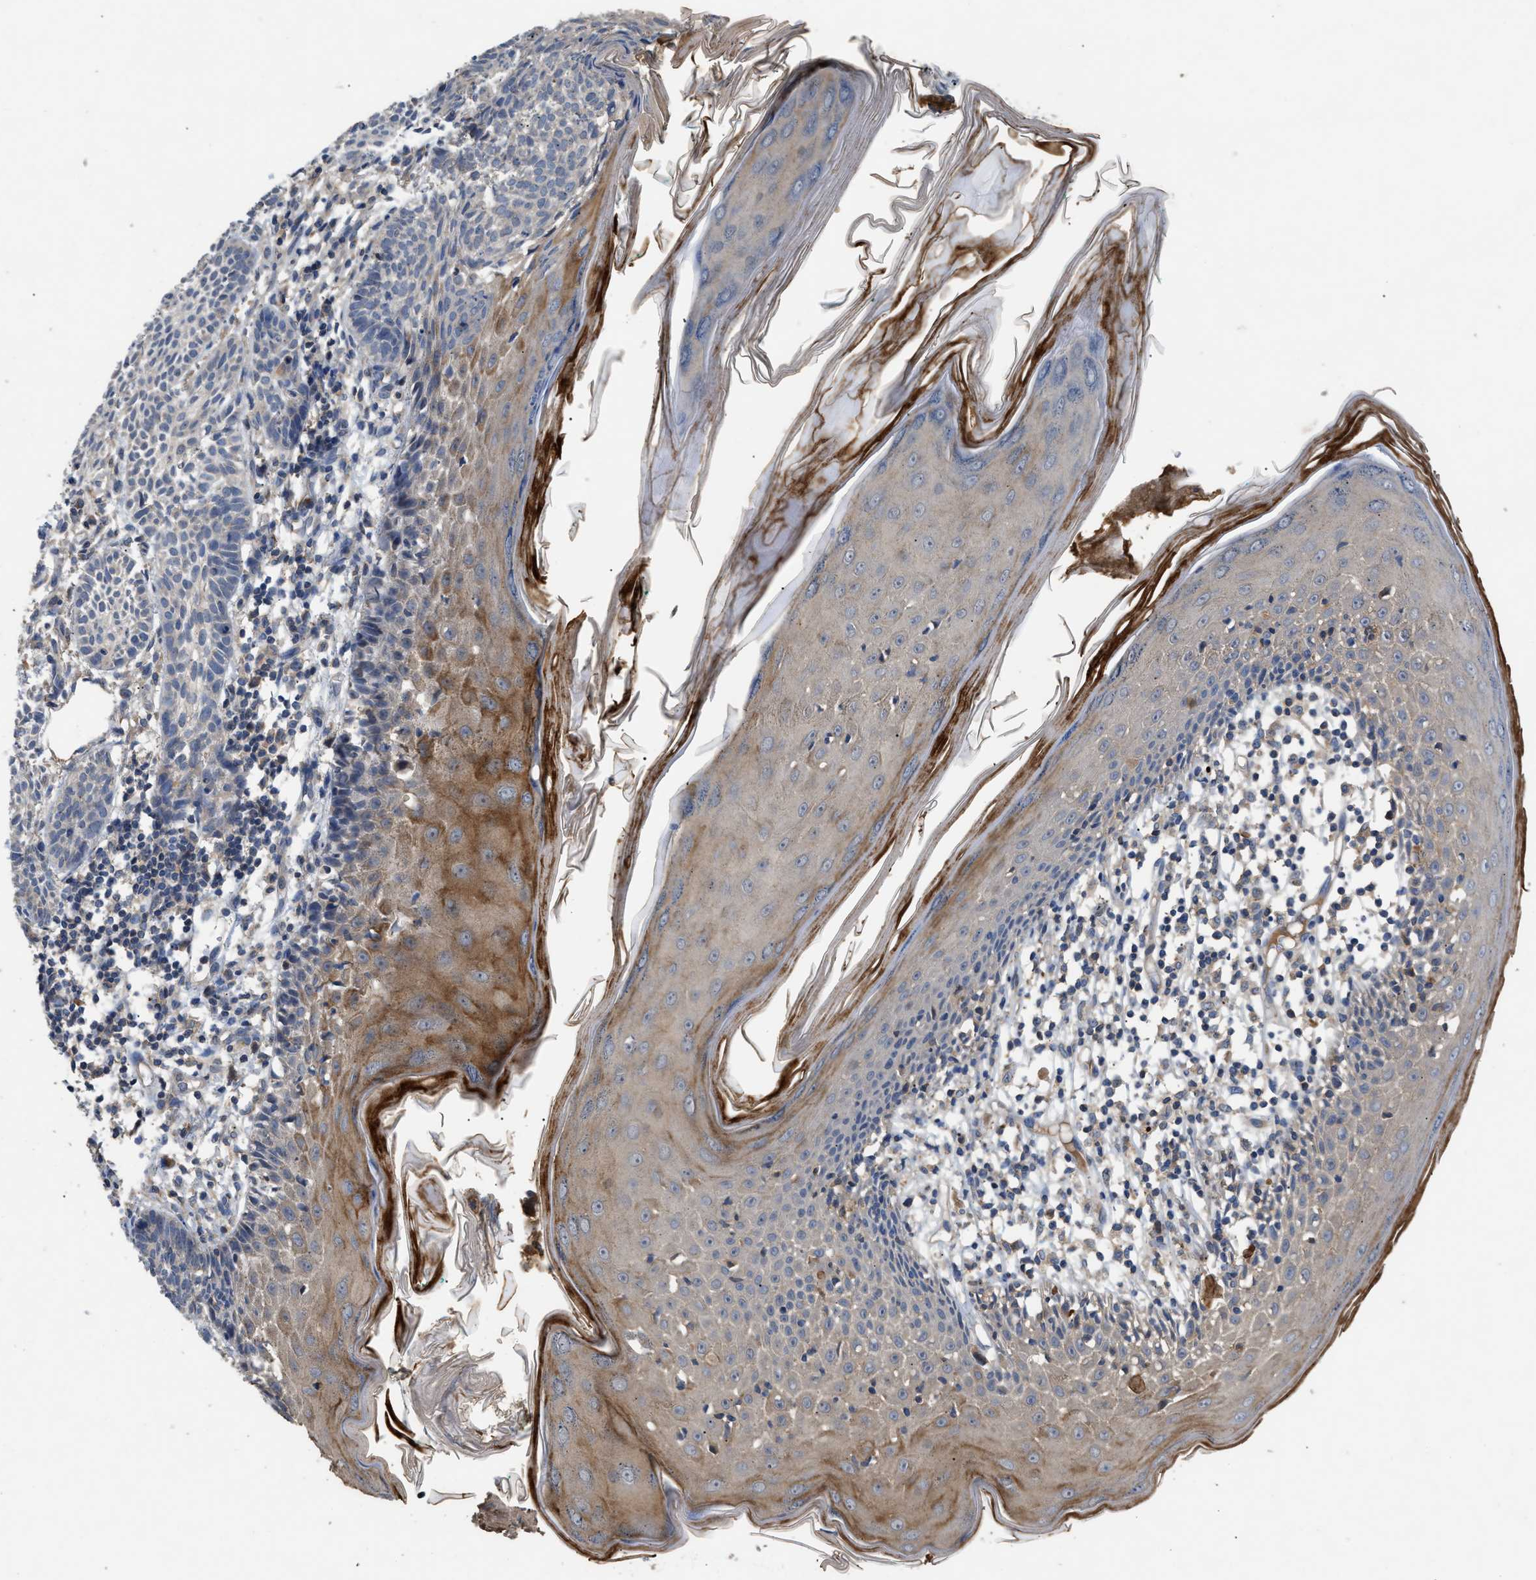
{"staining": {"intensity": "negative", "quantity": "none", "location": "none"}, "tissue": "skin cancer", "cell_type": "Tumor cells", "image_type": "cancer", "snomed": [{"axis": "morphology", "description": "Basal cell carcinoma"}, {"axis": "topography", "description": "Skin"}], "caption": "Skin cancer (basal cell carcinoma) was stained to show a protein in brown. There is no significant positivity in tumor cells. (Brightfield microscopy of DAB immunohistochemistry at high magnification).", "gene": "SIK2", "patient": {"sex": "male", "age": 60}}